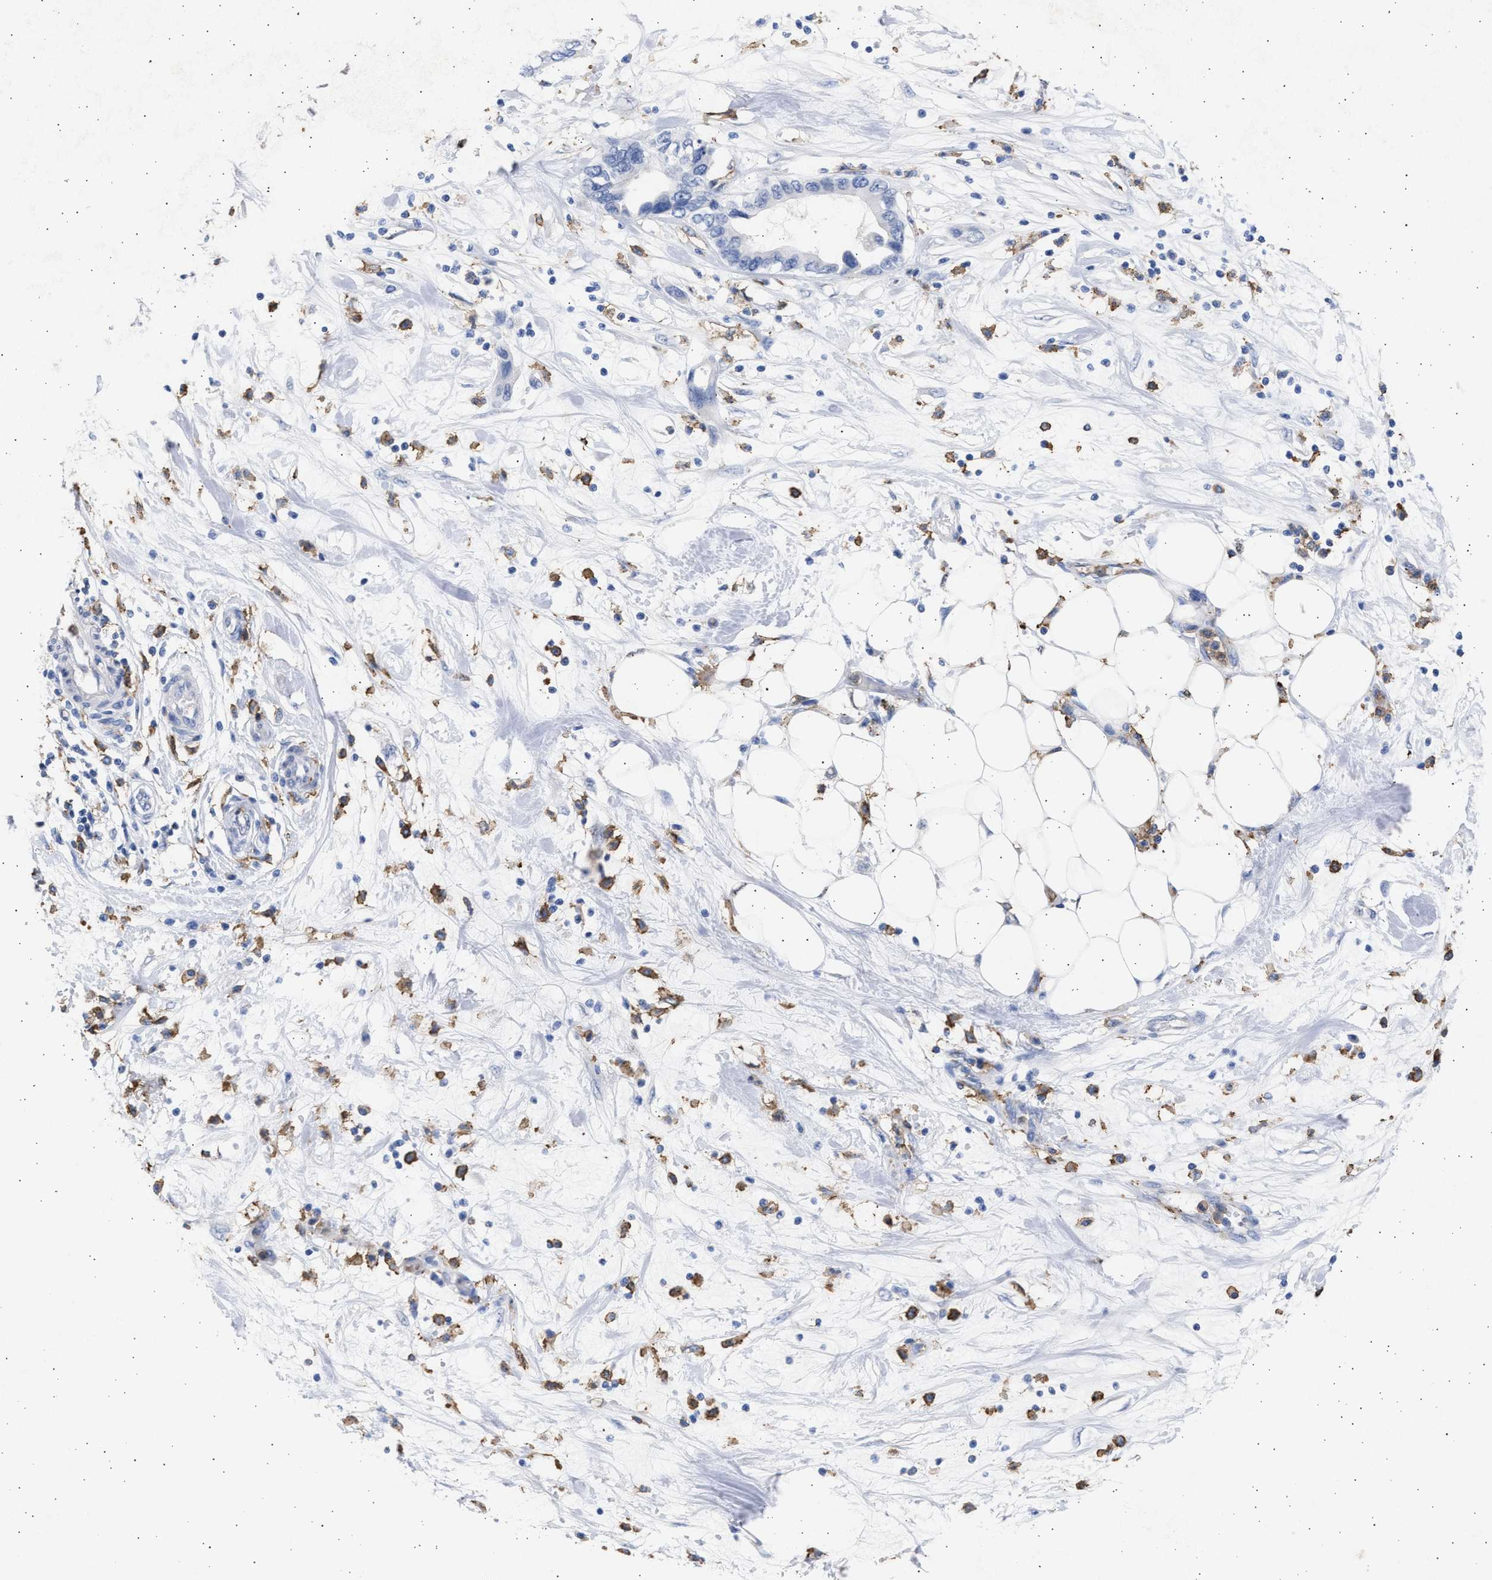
{"staining": {"intensity": "negative", "quantity": "none", "location": "none"}, "tissue": "pancreatic cancer", "cell_type": "Tumor cells", "image_type": "cancer", "snomed": [{"axis": "morphology", "description": "Adenocarcinoma, NOS"}, {"axis": "topography", "description": "Pancreas"}], "caption": "The image reveals no staining of tumor cells in pancreatic cancer. (DAB IHC, high magnification).", "gene": "FCER1A", "patient": {"sex": "female", "age": 57}}